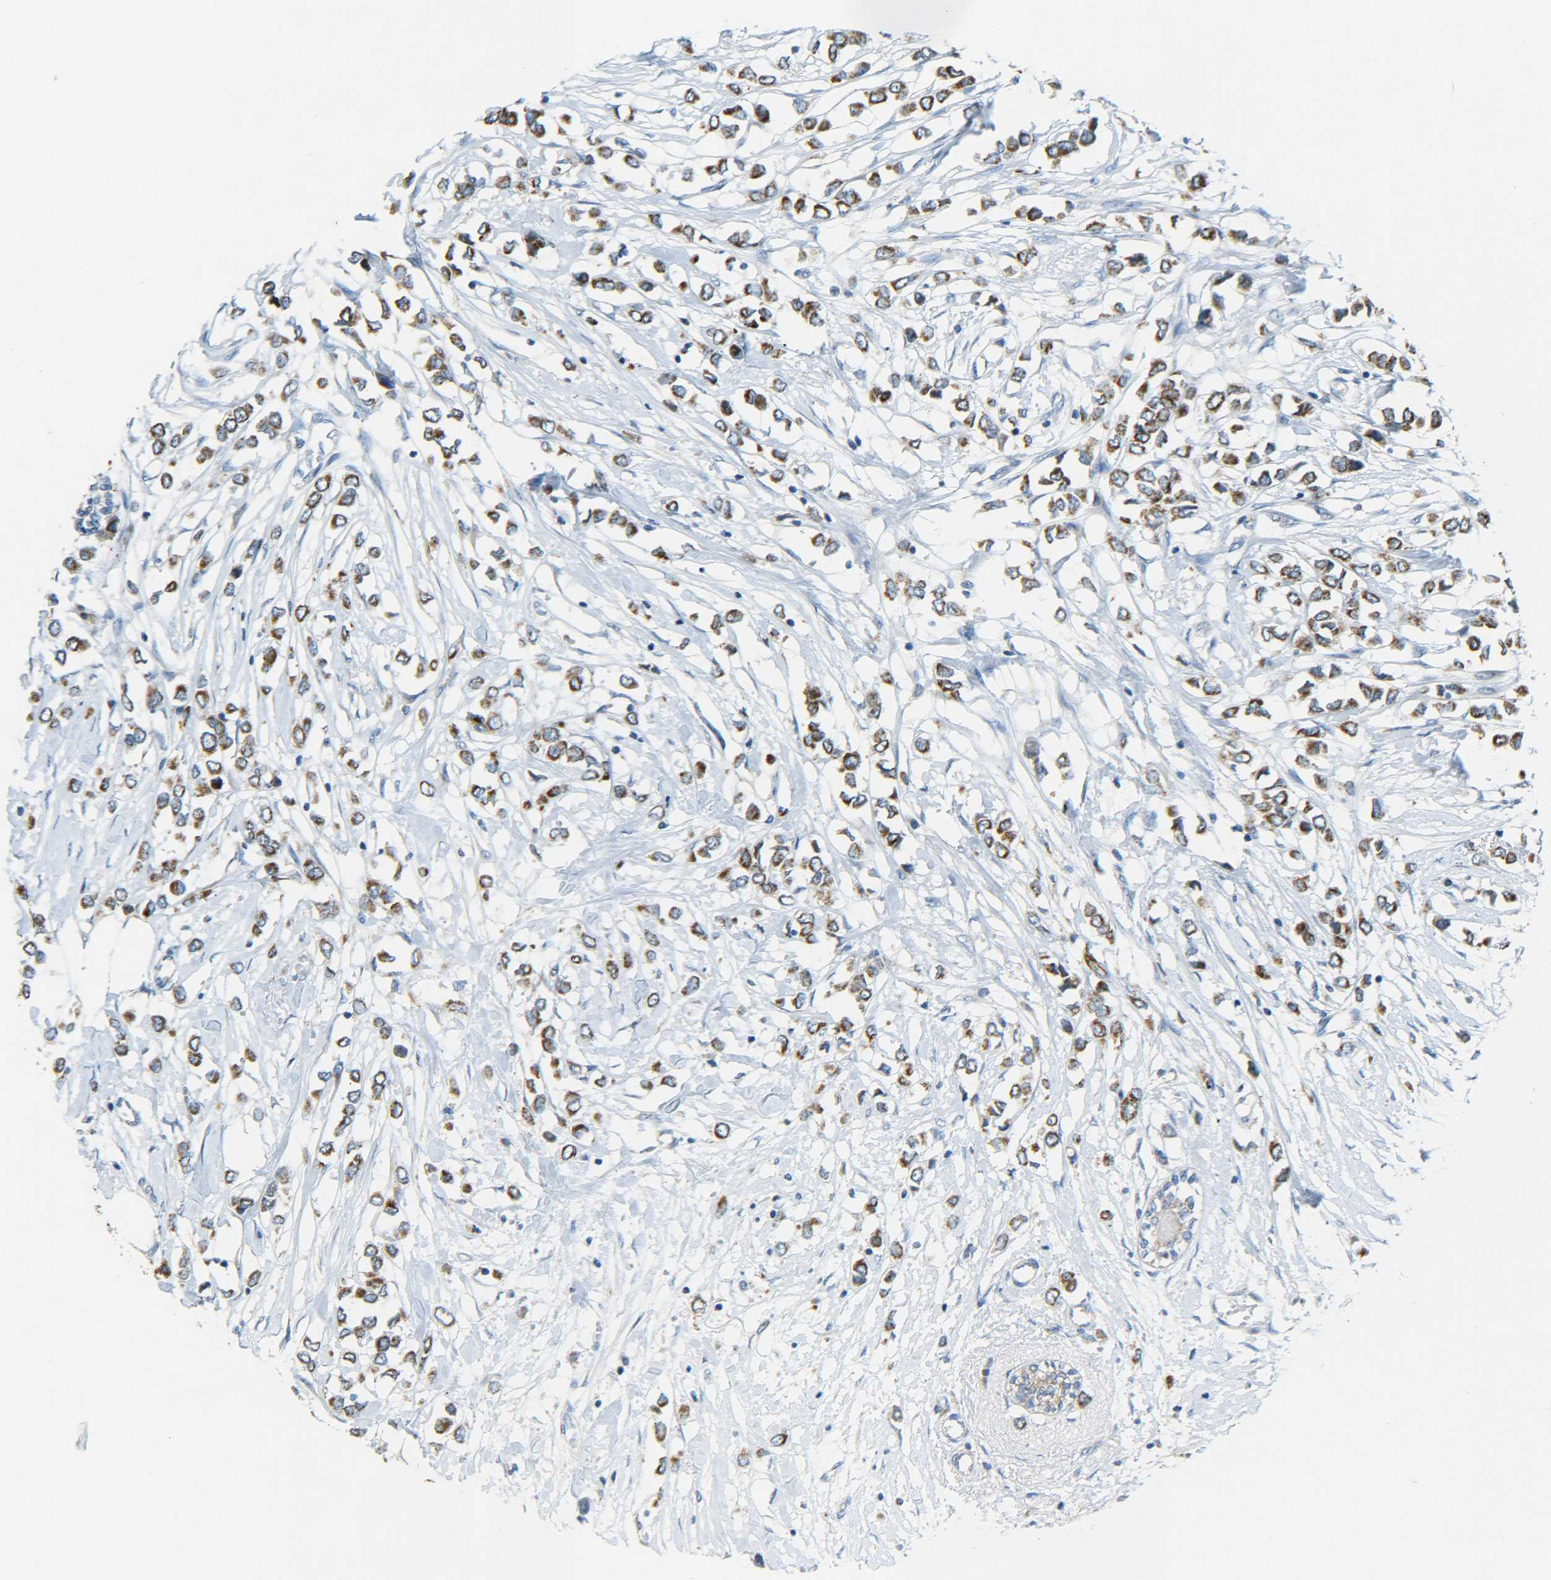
{"staining": {"intensity": "moderate", "quantity": ">75%", "location": "cytoplasmic/membranous"}, "tissue": "breast cancer", "cell_type": "Tumor cells", "image_type": "cancer", "snomed": [{"axis": "morphology", "description": "Lobular carcinoma"}, {"axis": "topography", "description": "Breast"}], "caption": "Human lobular carcinoma (breast) stained with a brown dye exhibits moderate cytoplasmic/membranous positive expression in about >75% of tumor cells.", "gene": "CYB5R1", "patient": {"sex": "female", "age": 51}}